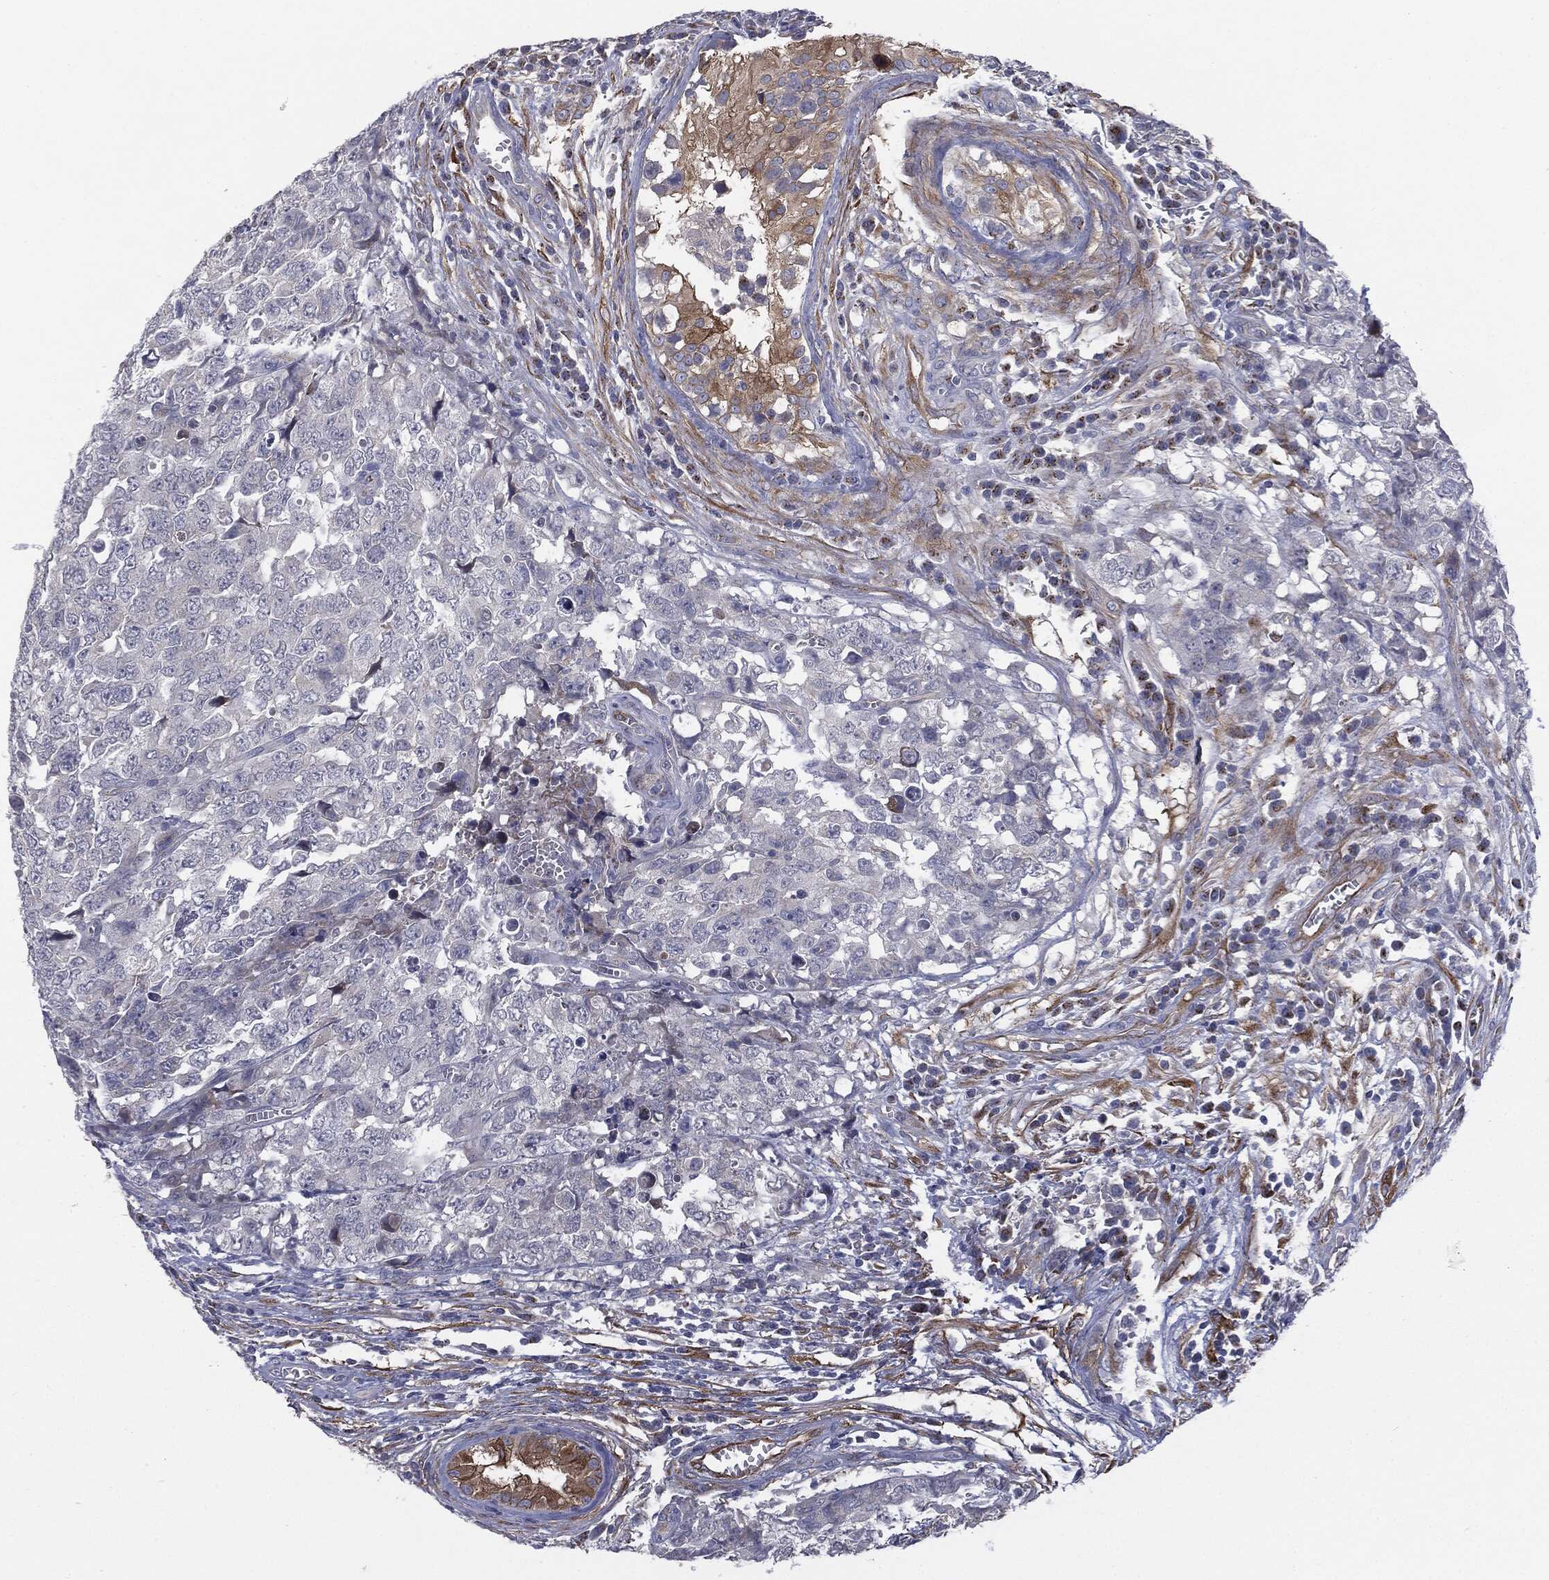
{"staining": {"intensity": "negative", "quantity": "none", "location": "none"}, "tissue": "testis cancer", "cell_type": "Tumor cells", "image_type": "cancer", "snomed": [{"axis": "morphology", "description": "Carcinoma, Embryonal, NOS"}, {"axis": "topography", "description": "Testis"}], "caption": "This is an immunohistochemistry (IHC) image of human testis embryonal carcinoma. There is no expression in tumor cells.", "gene": "KRT5", "patient": {"sex": "male", "age": 23}}